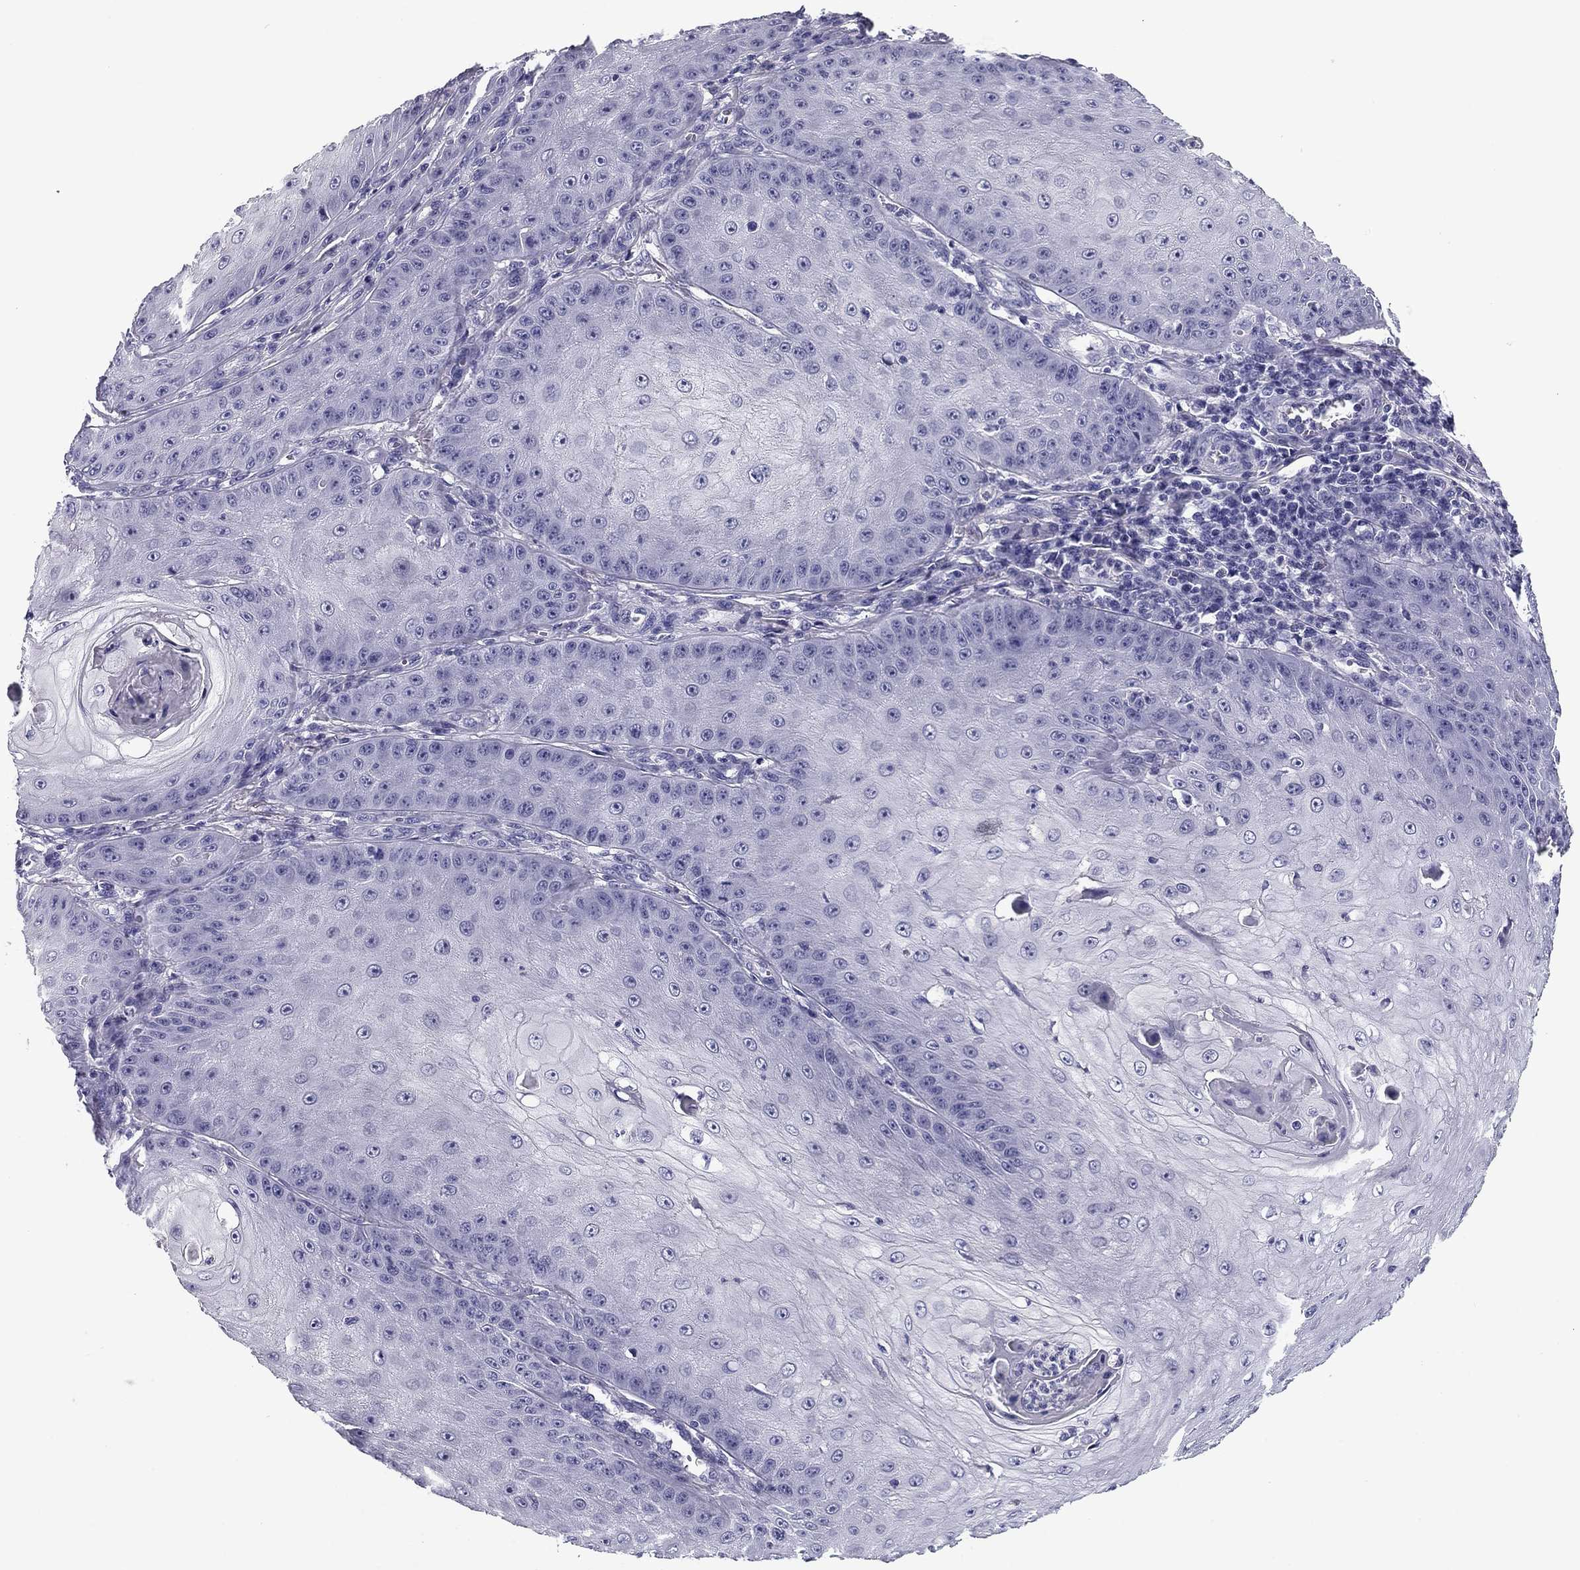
{"staining": {"intensity": "negative", "quantity": "none", "location": "none"}, "tissue": "skin cancer", "cell_type": "Tumor cells", "image_type": "cancer", "snomed": [{"axis": "morphology", "description": "Squamous cell carcinoma, NOS"}, {"axis": "topography", "description": "Skin"}], "caption": "Tumor cells are negative for protein expression in human skin squamous cell carcinoma.", "gene": "FLNC", "patient": {"sex": "male", "age": 70}}